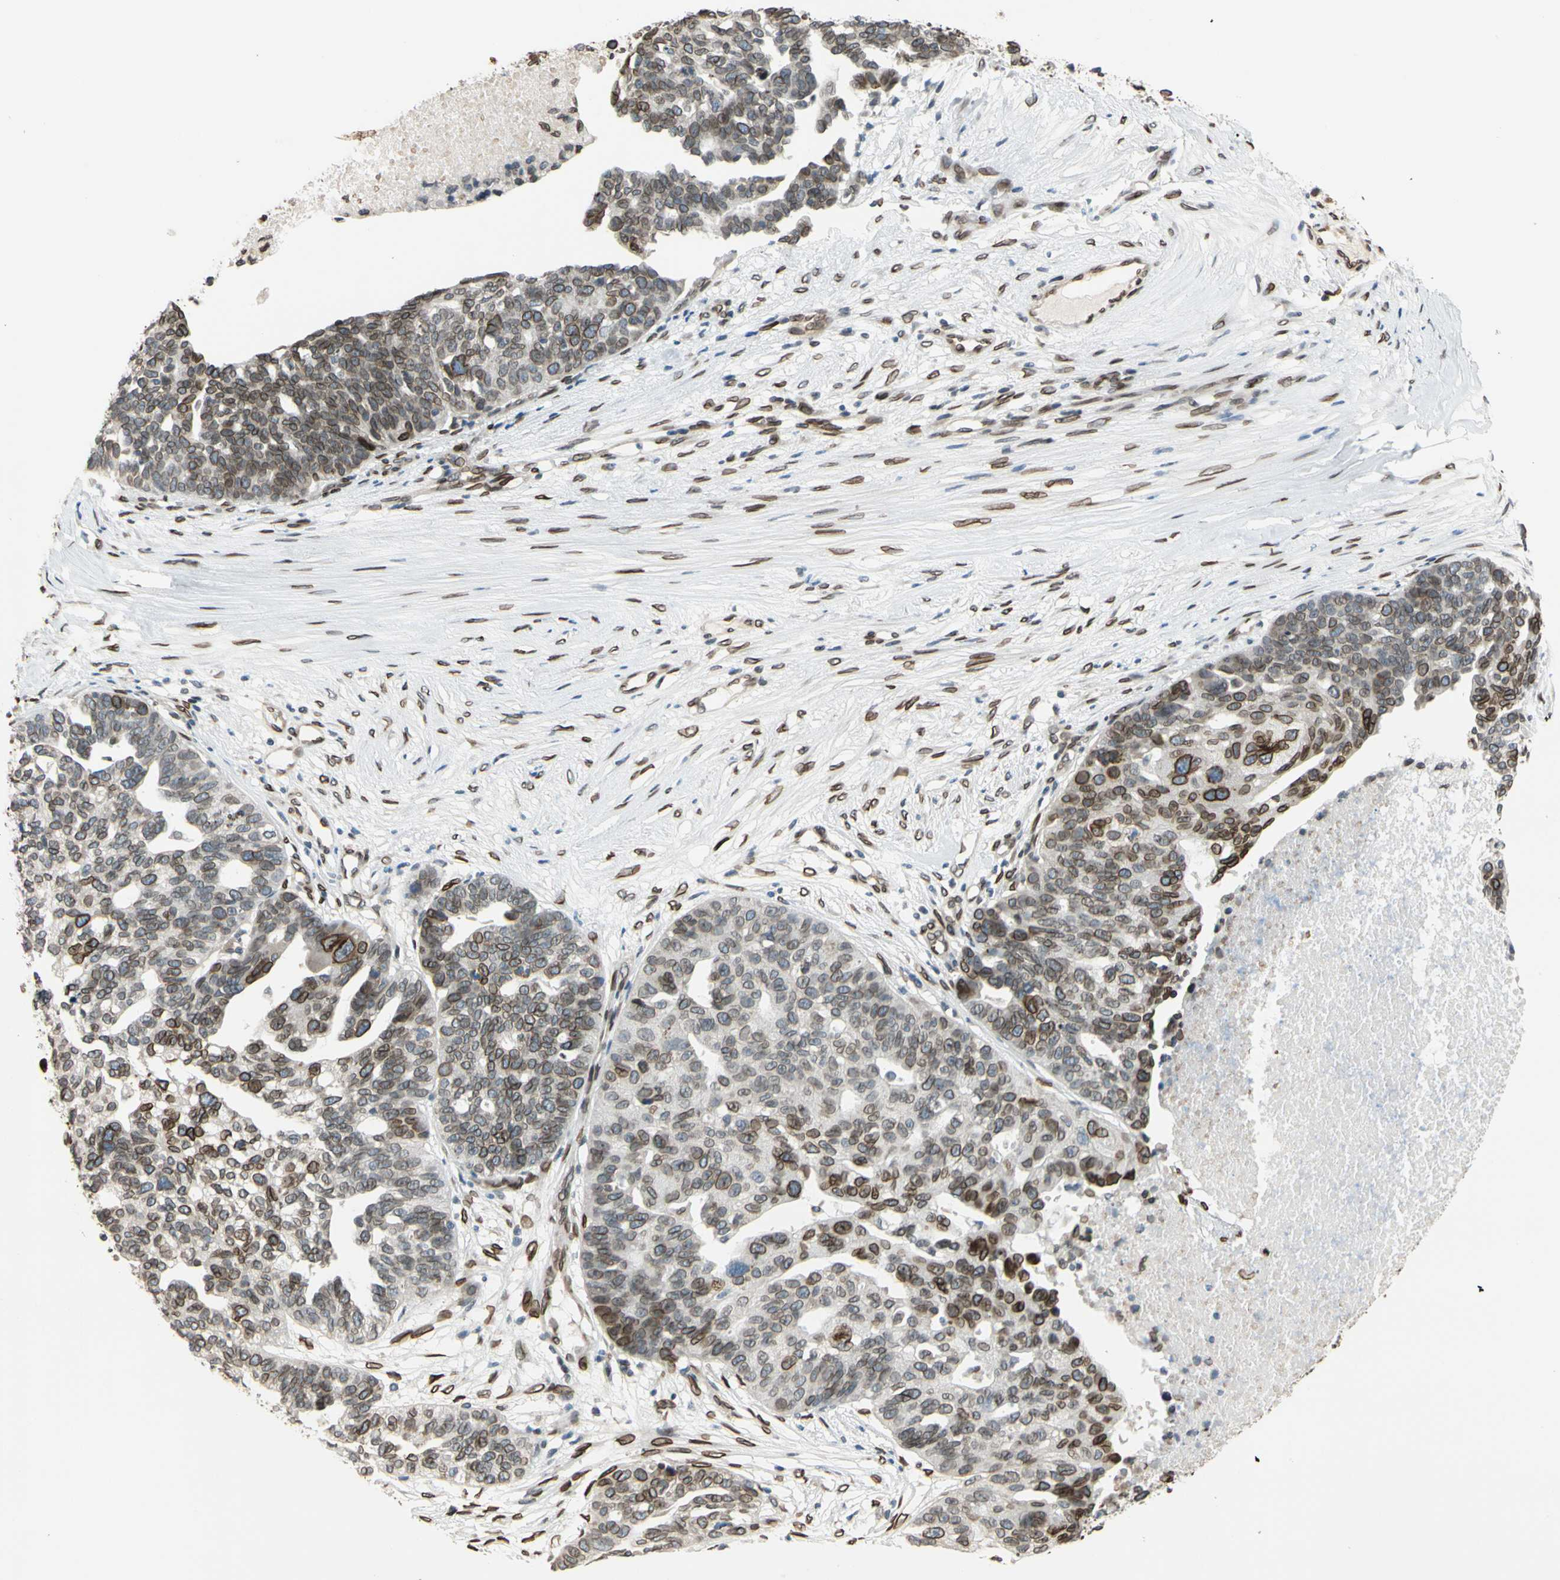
{"staining": {"intensity": "strong", "quantity": ">75%", "location": "cytoplasmic/membranous,nuclear"}, "tissue": "ovarian cancer", "cell_type": "Tumor cells", "image_type": "cancer", "snomed": [{"axis": "morphology", "description": "Cystadenocarcinoma, serous, NOS"}, {"axis": "topography", "description": "Ovary"}], "caption": "DAB (3,3'-diaminobenzidine) immunohistochemical staining of serous cystadenocarcinoma (ovarian) displays strong cytoplasmic/membranous and nuclear protein staining in approximately >75% of tumor cells.", "gene": "SUN1", "patient": {"sex": "female", "age": 59}}